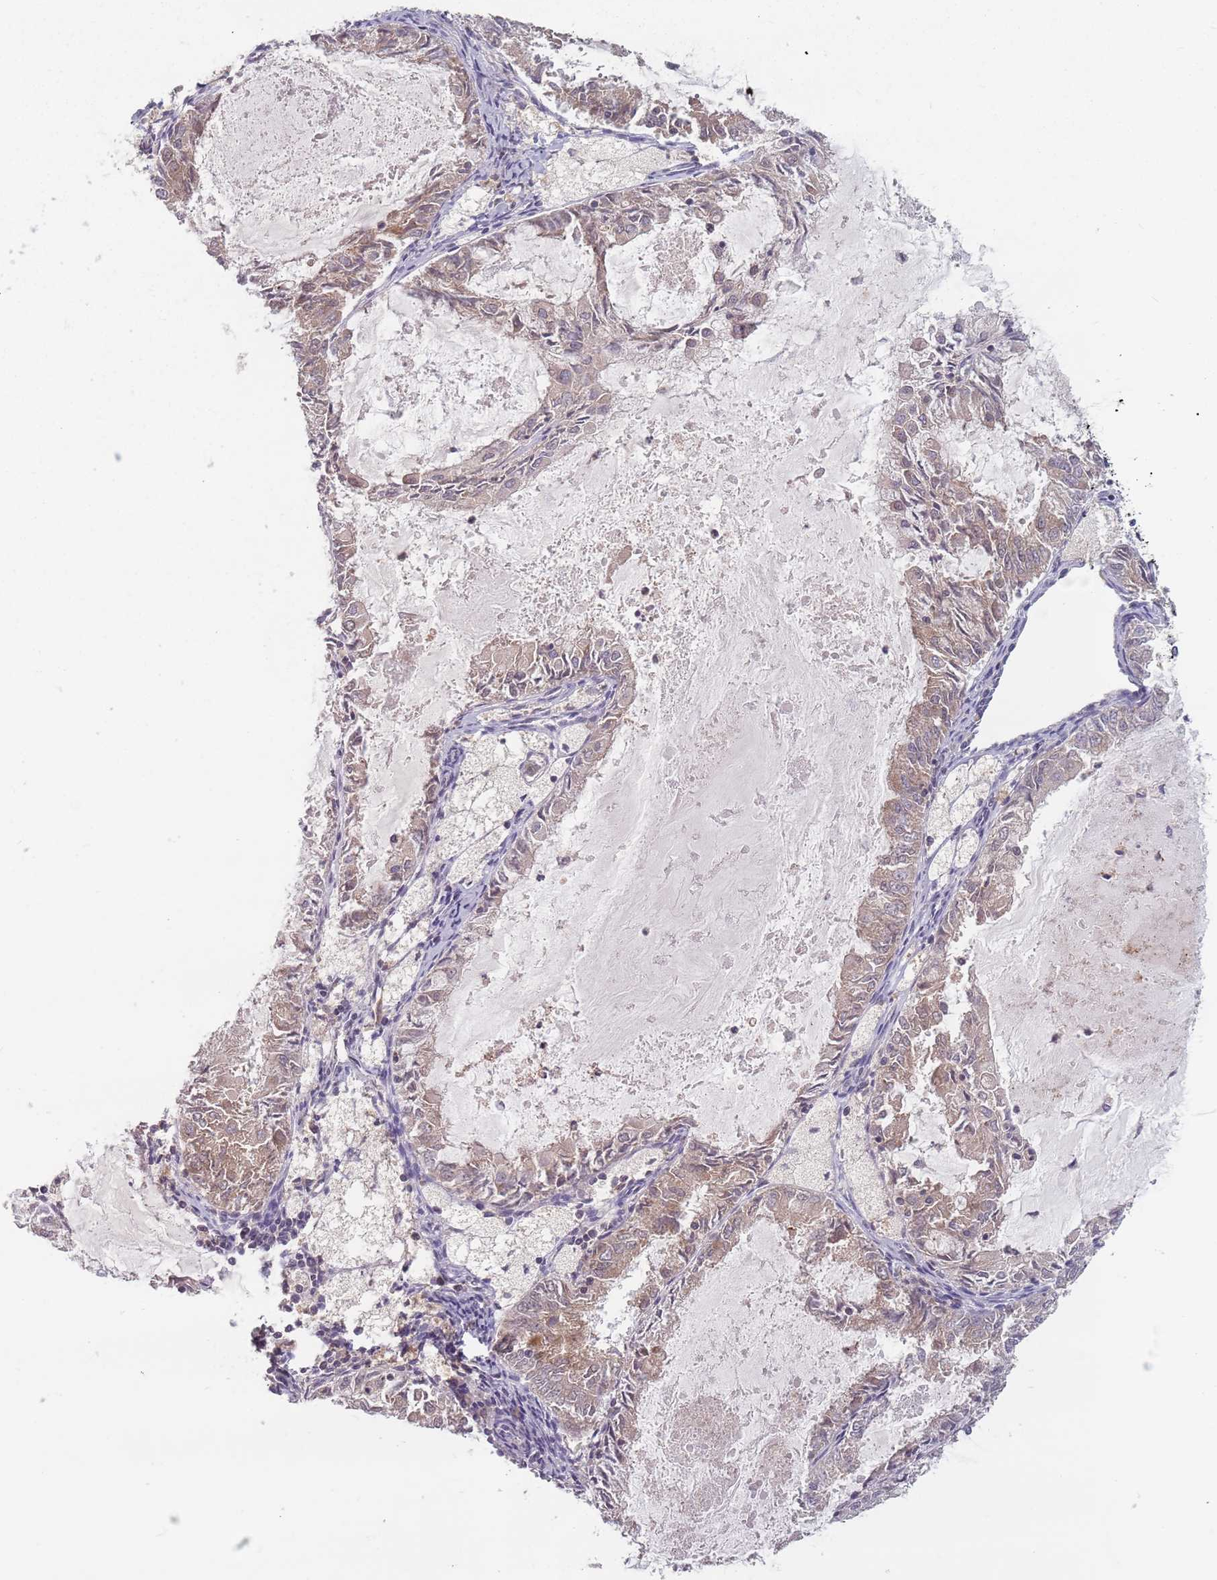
{"staining": {"intensity": "weak", "quantity": "25%-75%", "location": "cytoplasmic/membranous"}, "tissue": "endometrial cancer", "cell_type": "Tumor cells", "image_type": "cancer", "snomed": [{"axis": "morphology", "description": "Adenocarcinoma, NOS"}, {"axis": "topography", "description": "Endometrium"}], "caption": "A high-resolution histopathology image shows immunohistochemistry staining of adenocarcinoma (endometrial), which demonstrates weak cytoplasmic/membranous staining in about 25%-75% of tumor cells.", "gene": "ASB13", "patient": {"sex": "female", "age": 57}}